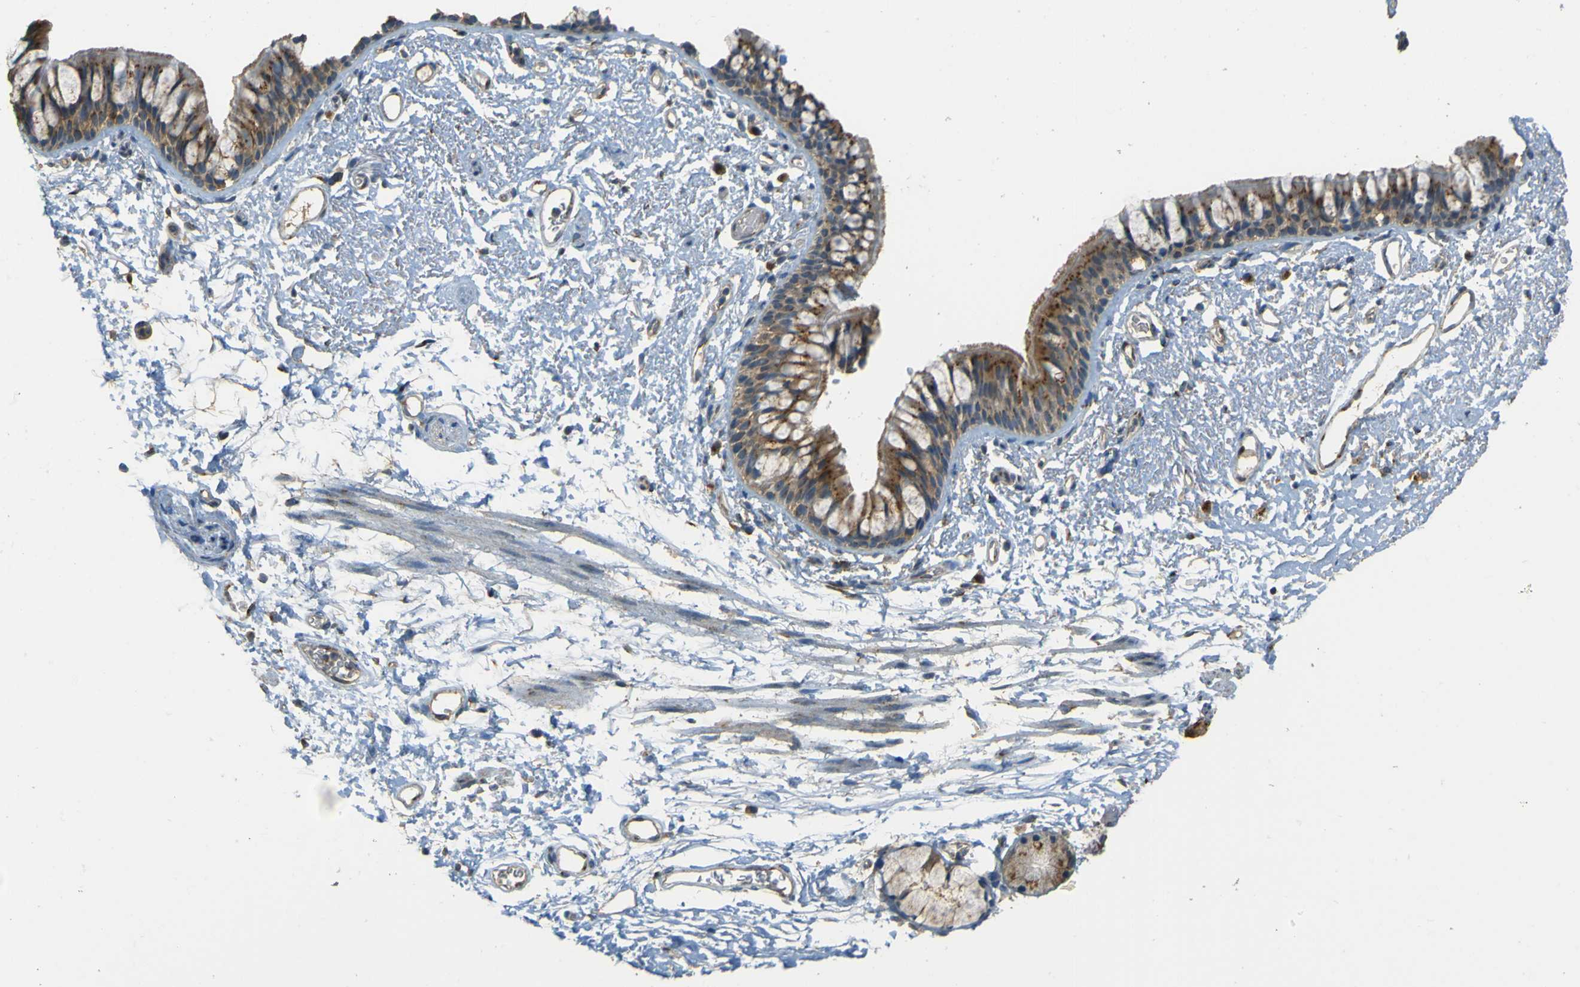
{"staining": {"intensity": "negative", "quantity": "none", "location": "none"}, "tissue": "adipose tissue", "cell_type": "Adipocytes", "image_type": "normal", "snomed": [{"axis": "morphology", "description": "Normal tissue, NOS"}, {"axis": "topography", "description": "Bronchus"}], "caption": "This is an immunohistochemistry photomicrograph of unremarkable adipose tissue. There is no staining in adipocytes.", "gene": "GOLGA1", "patient": {"sex": "female", "age": 73}}